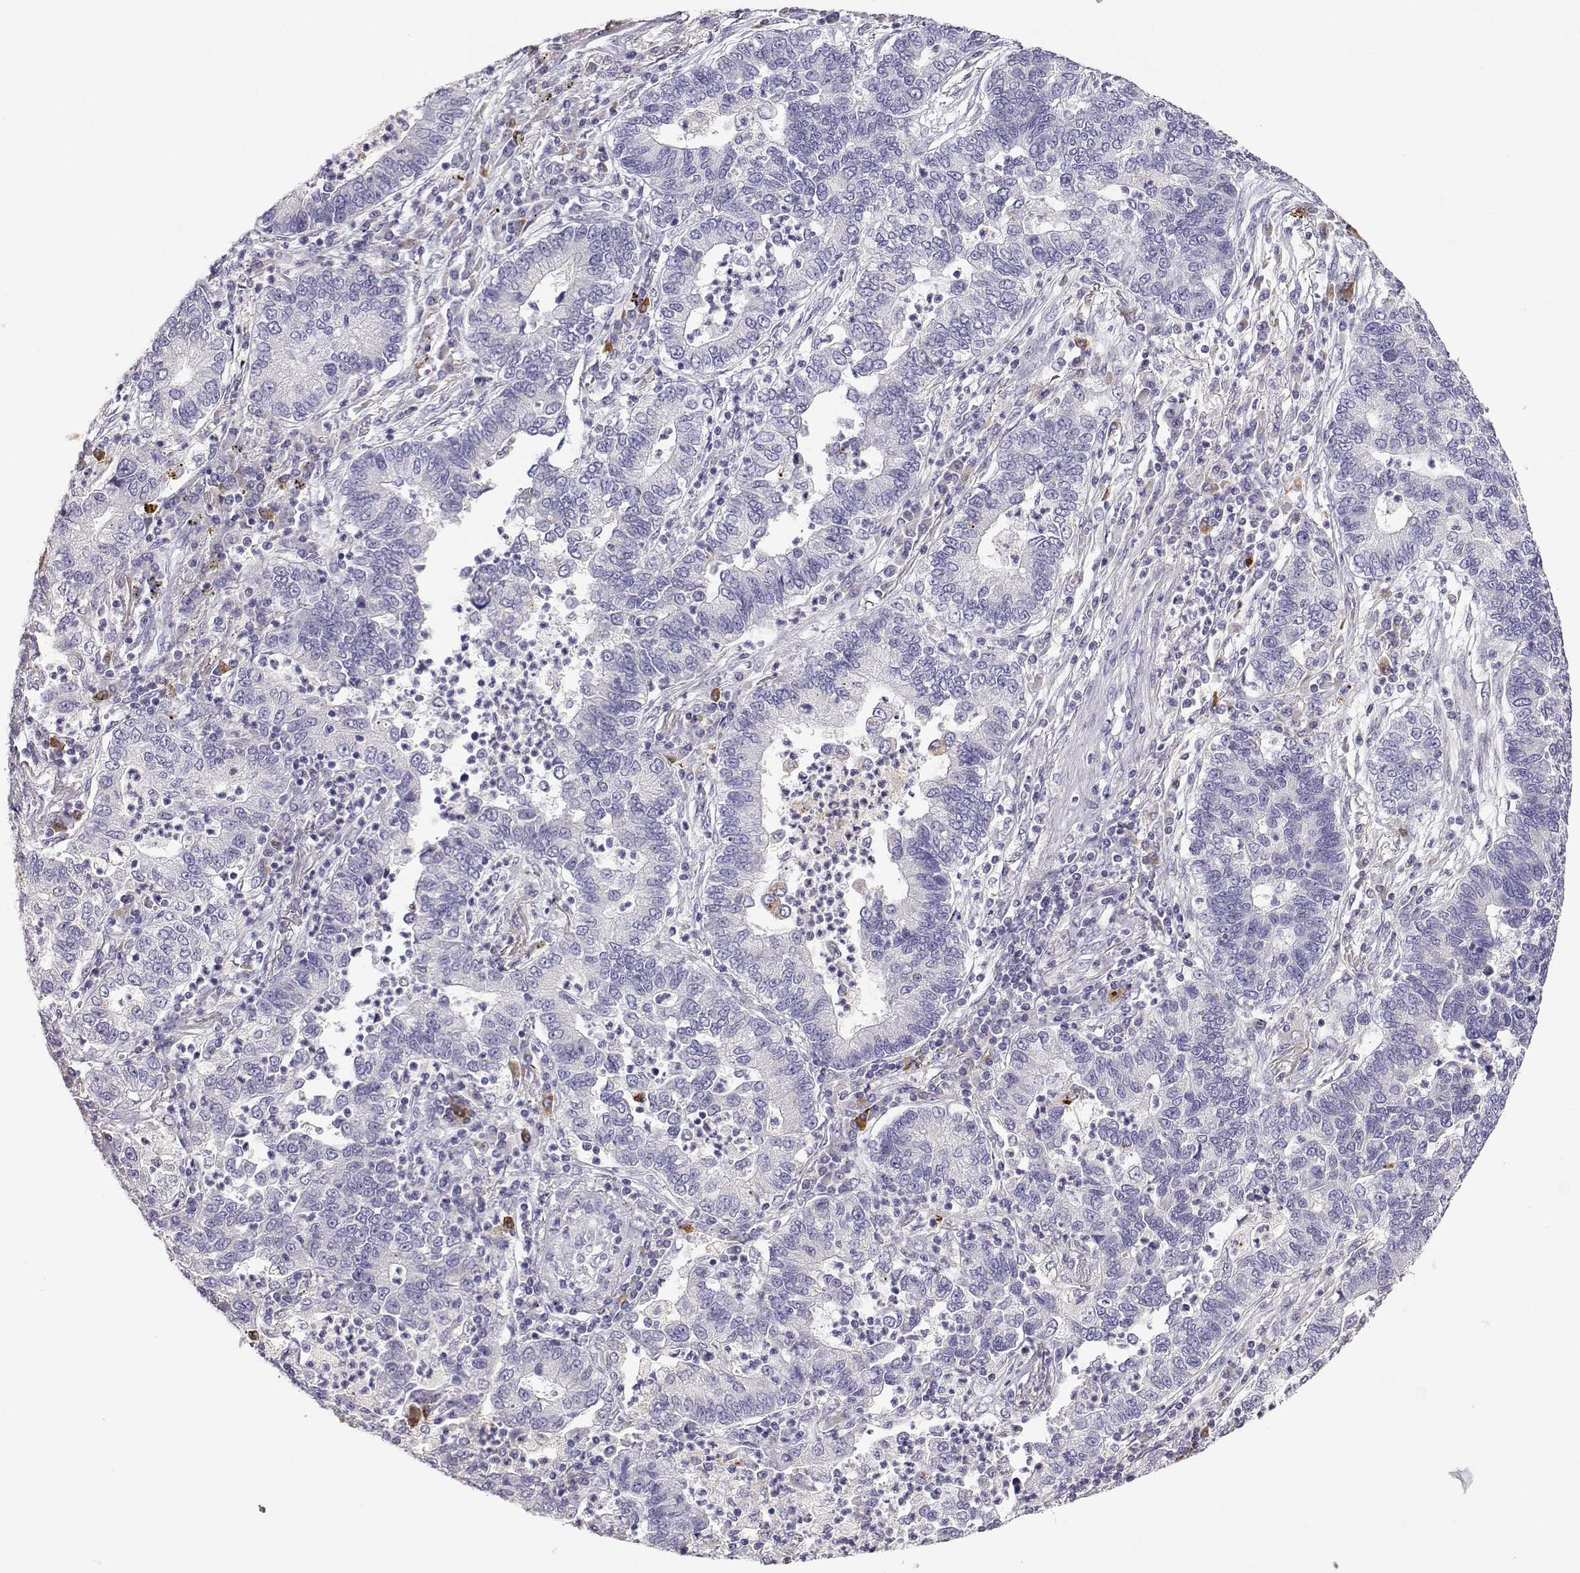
{"staining": {"intensity": "negative", "quantity": "none", "location": "none"}, "tissue": "lung cancer", "cell_type": "Tumor cells", "image_type": "cancer", "snomed": [{"axis": "morphology", "description": "Adenocarcinoma, NOS"}, {"axis": "topography", "description": "Lung"}], "caption": "Tumor cells are negative for protein expression in human adenocarcinoma (lung).", "gene": "CDHR1", "patient": {"sex": "female", "age": 57}}